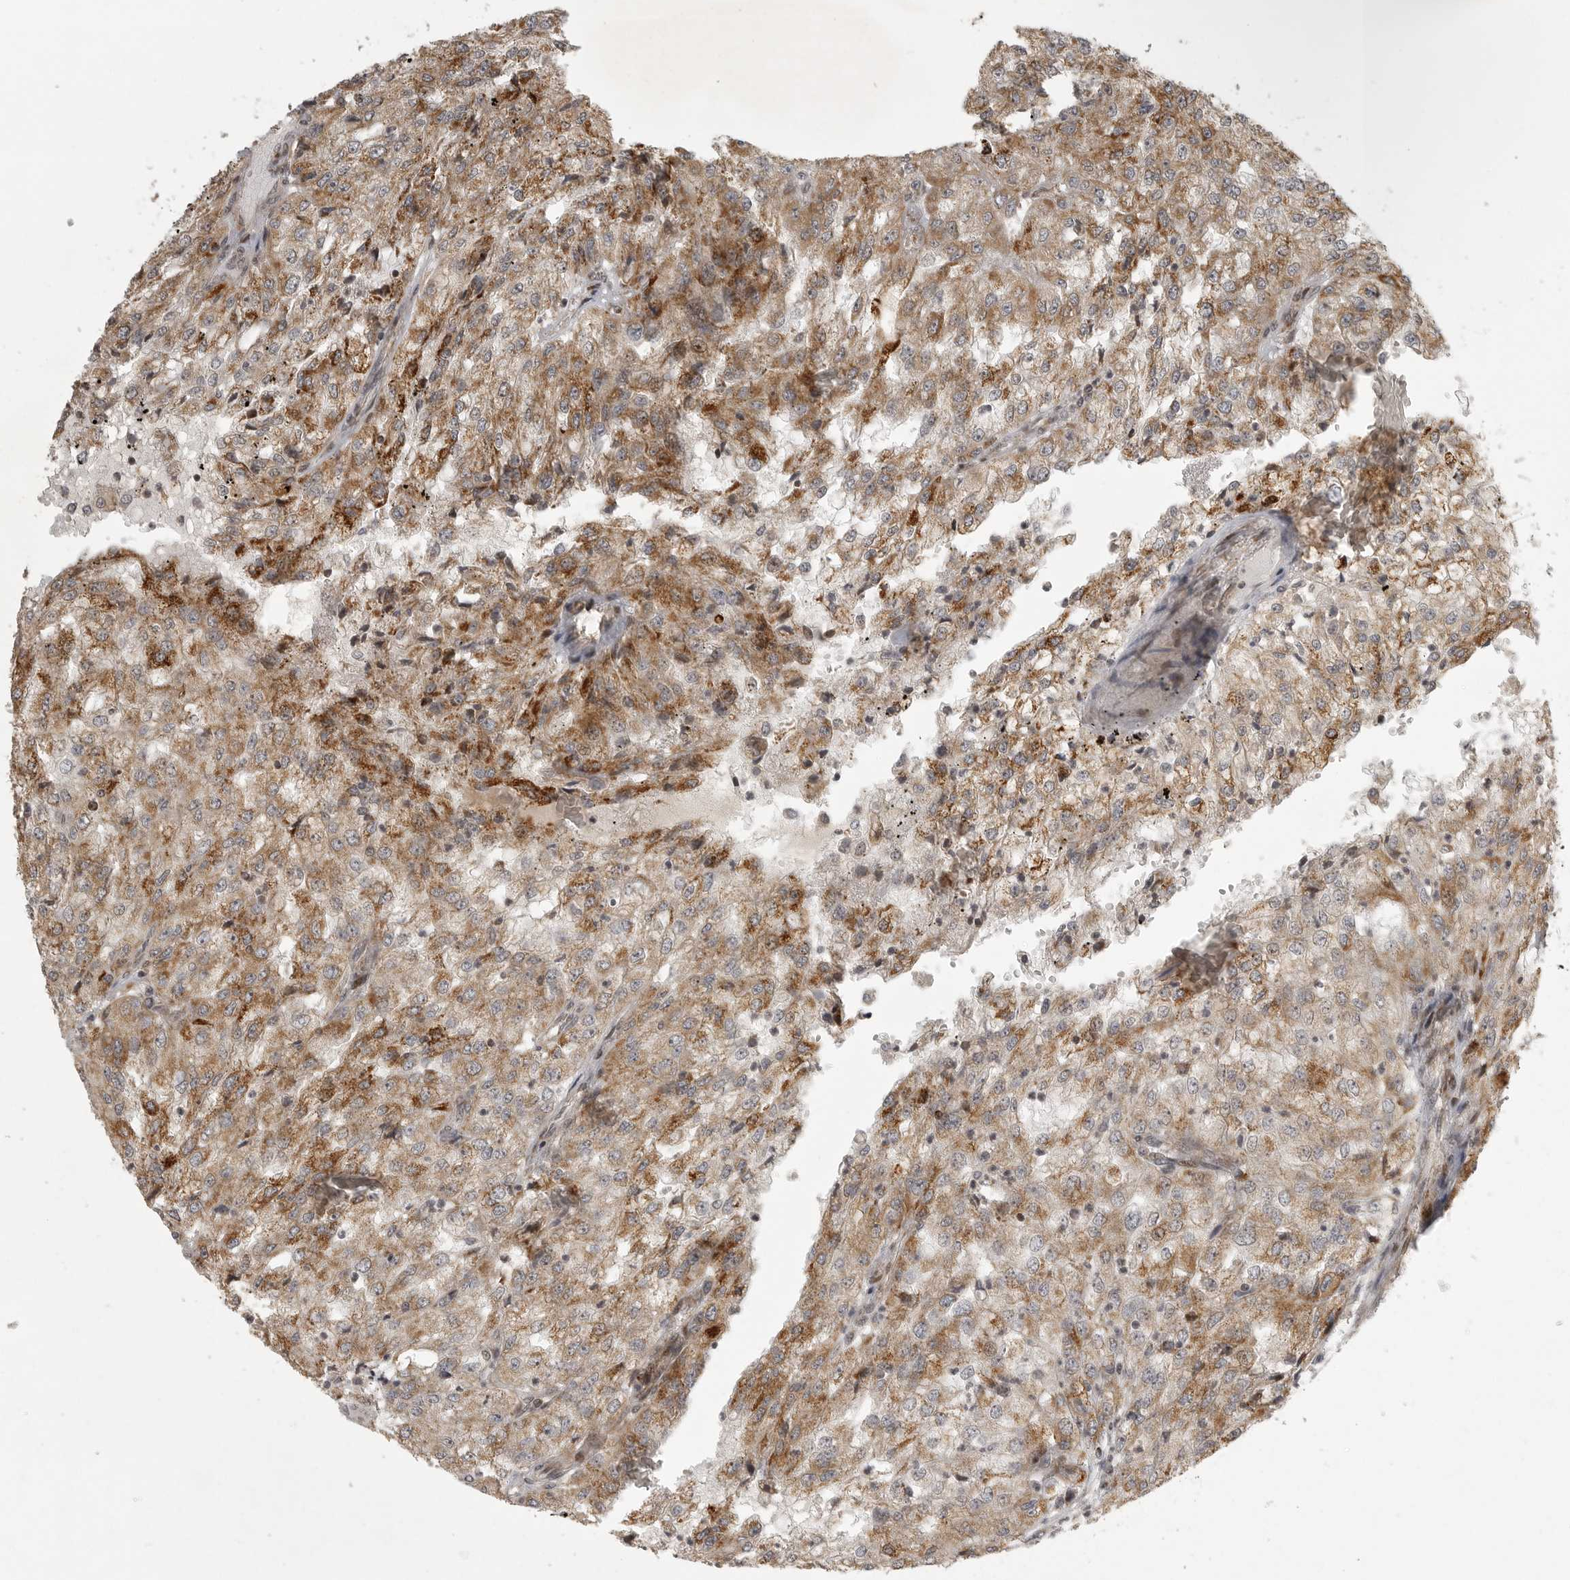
{"staining": {"intensity": "moderate", "quantity": ">75%", "location": "cytoplasmic/membranous"}, "tissue": "renal cancer", "cell_type": "Tumor cells", "image_type": "cancer", "snomed": [{"axis": "morphology", "description": "Adenocarcinoma, NOS"}, {"axis": "topography", "description": "Kidney"}], "caption": "Immunohistochemical staining of human adenocarcinoma (renal) displays moderate cytoplasmic/membranous protein expression in about >75% of tumor cells.", "gene": "NARS2", "patient": {"sex": "female", "age": 54}}